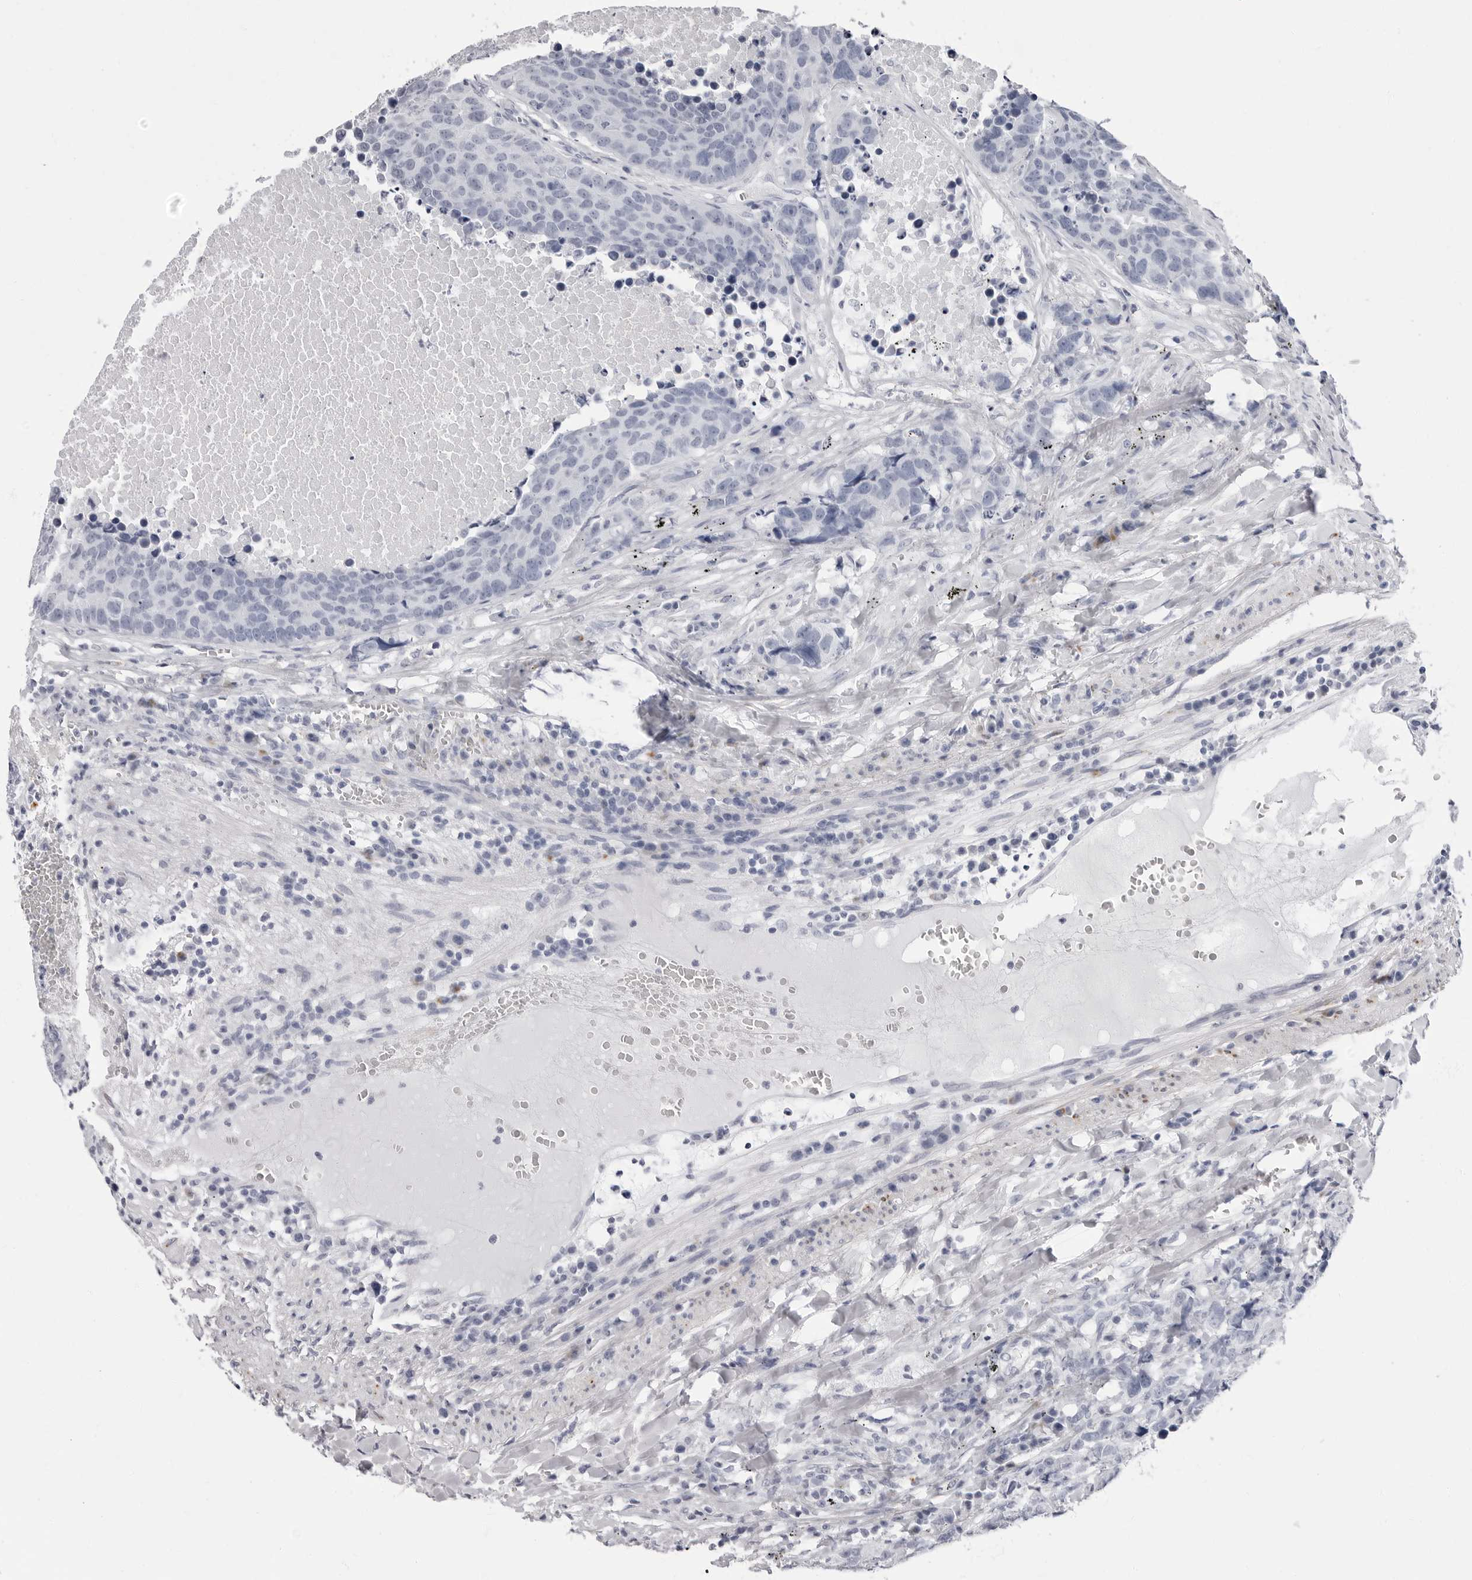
{"staining": {"intensity": "negative", "quantity": "none", "location": "none"}, "tissue": "carcinoid", "cell_type": "Tumor cells", "image_type": "cancer", "snomed": [{"axis": "morphology", "description": "Carcinoid, malignant, NOS"}, {"axis": "topography", "description": "Lung"}], "caption": "Carcinoid (malignant) stained for a protein using immunohistochemistry (IHC) reveals no expression tumor cells.", "gene": "ERICH3", "patient": {"sex": "male", "age": 60}}